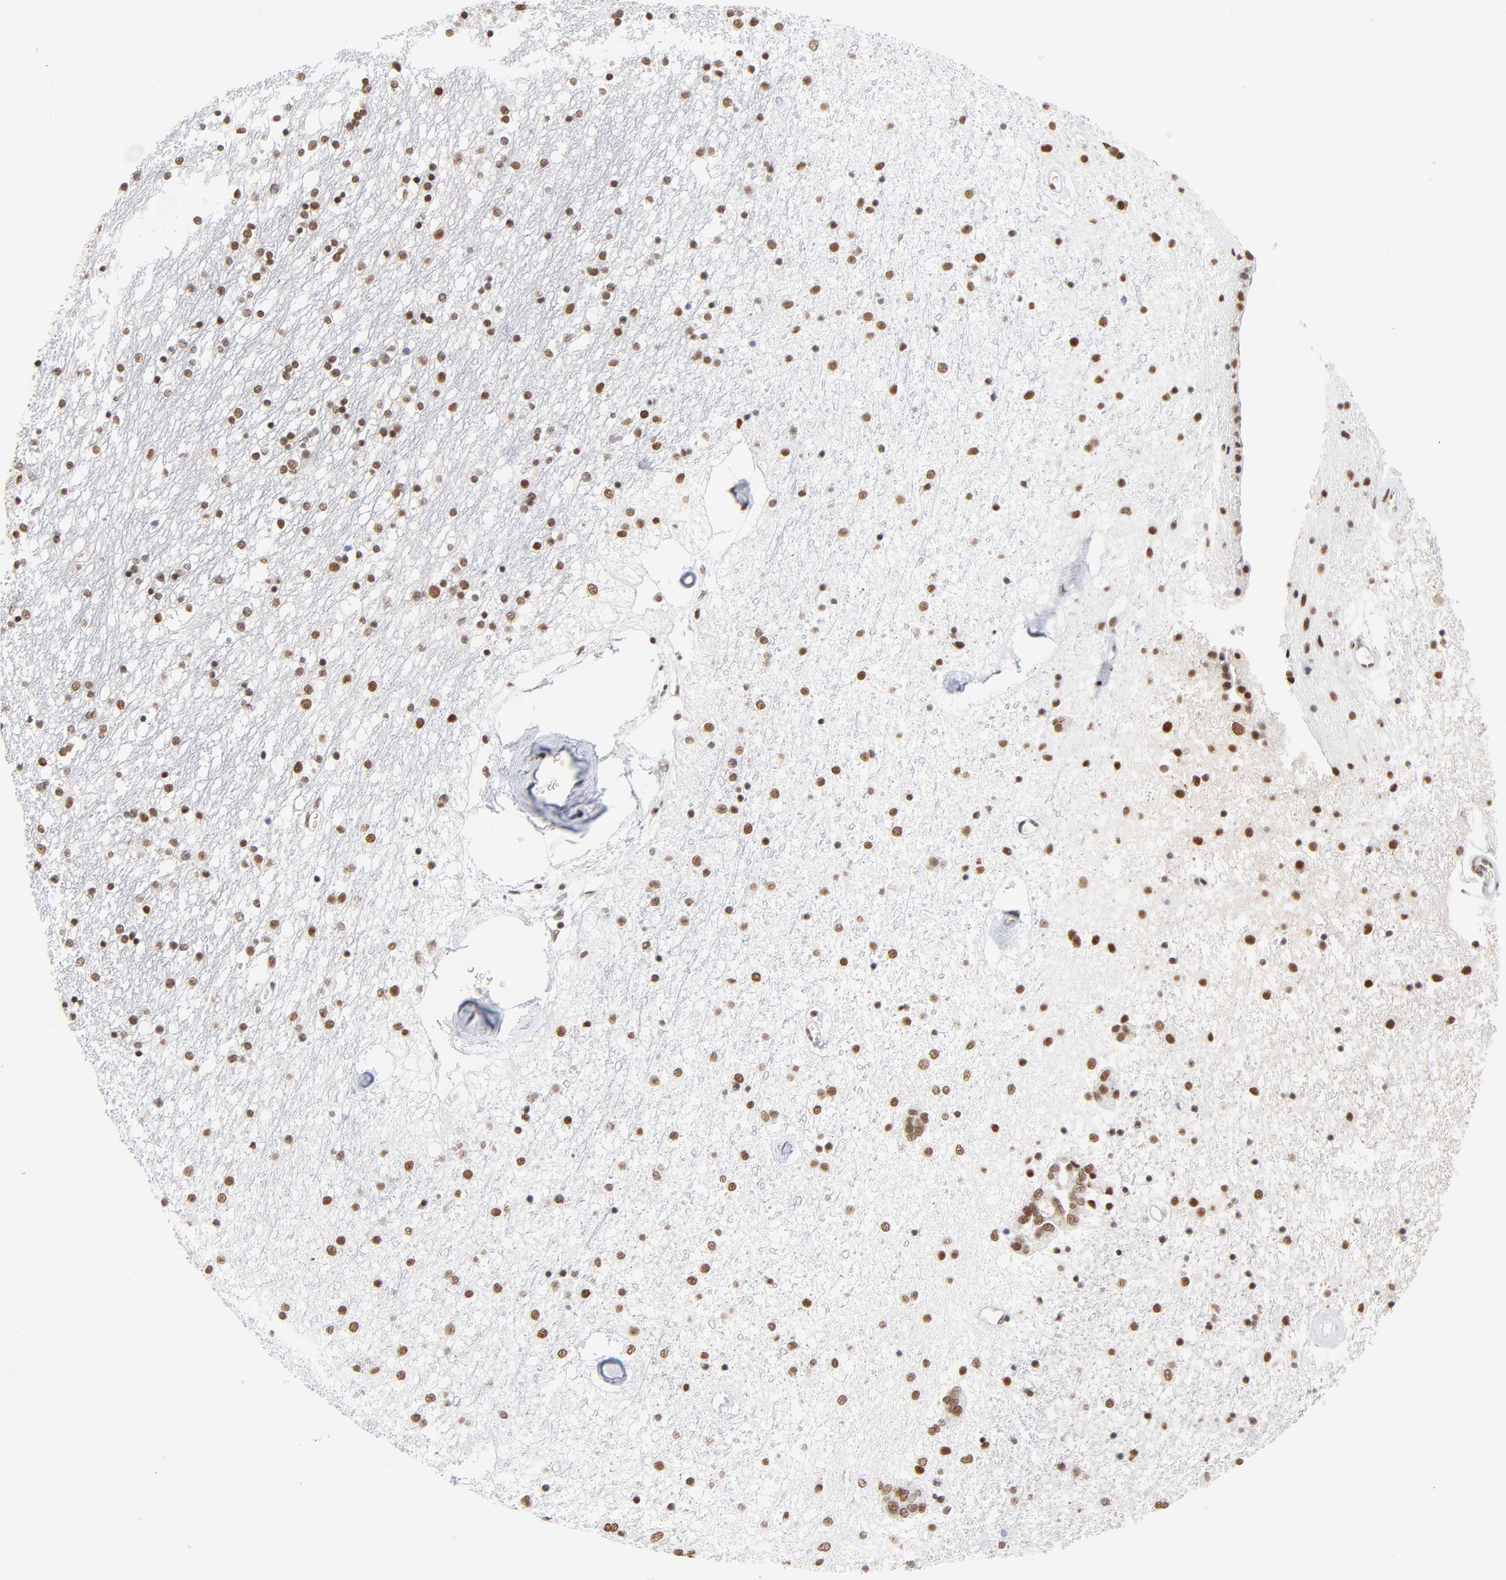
{"staining": {"intensity": "moderate", "quantity": ">75%", "location": "nuclear"}, "tissue": "caudate", "cell_type": "Glial cells", "image_type": "normal", "snomed": [{"axis": "morphology", "description": "Normal tissue, NOS"}, {"axis": "topography", "description": "Lateral ventricle wall"}], "caption": "The micrograph reveals a brown stain indicating the presence of a protein in the nuclear of glial cells in caudate.", "gene": "ZMYM3", "patient": {"sex": "female", "age": 54}}